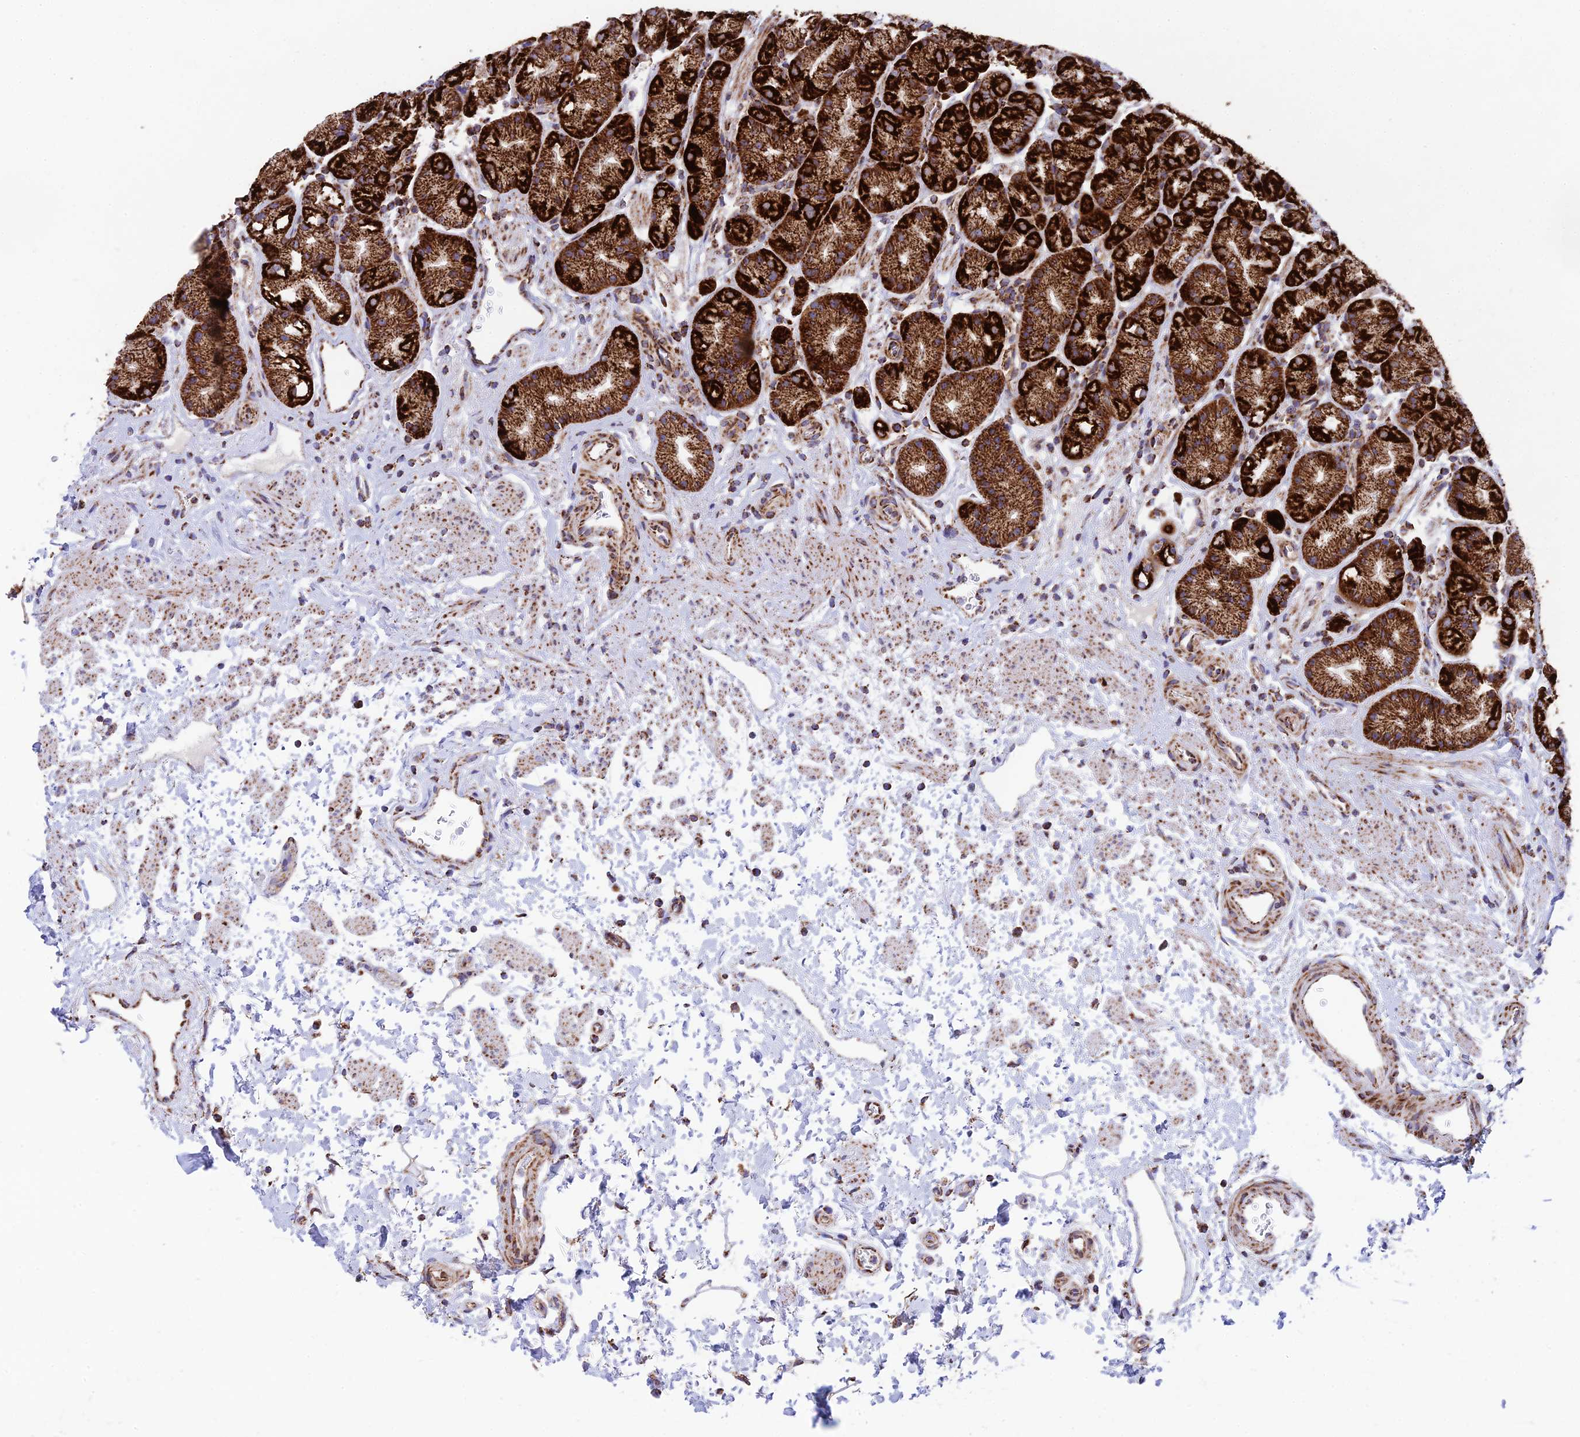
{"staining": {"intensity": "strong", "quantity": ">75%", "location": "cytoplasmic/membranous"}, "tissue": "stomach", "cell_type": "Glandular cells", "image_type": "normal", "snomed": [{"axis": "morphology", "description": "Normal tissue, NOS"}, {"axis": "topography", "description": "Stomach"}], "caption": "This is an image of immunohistochemistry (IHC) staining of normal stomach, which shows strong staining in the cytoplasmic/membranous of glandular cells.", "gene": "CHCHD3", "patient": {"sex": "male", "age": 63}}